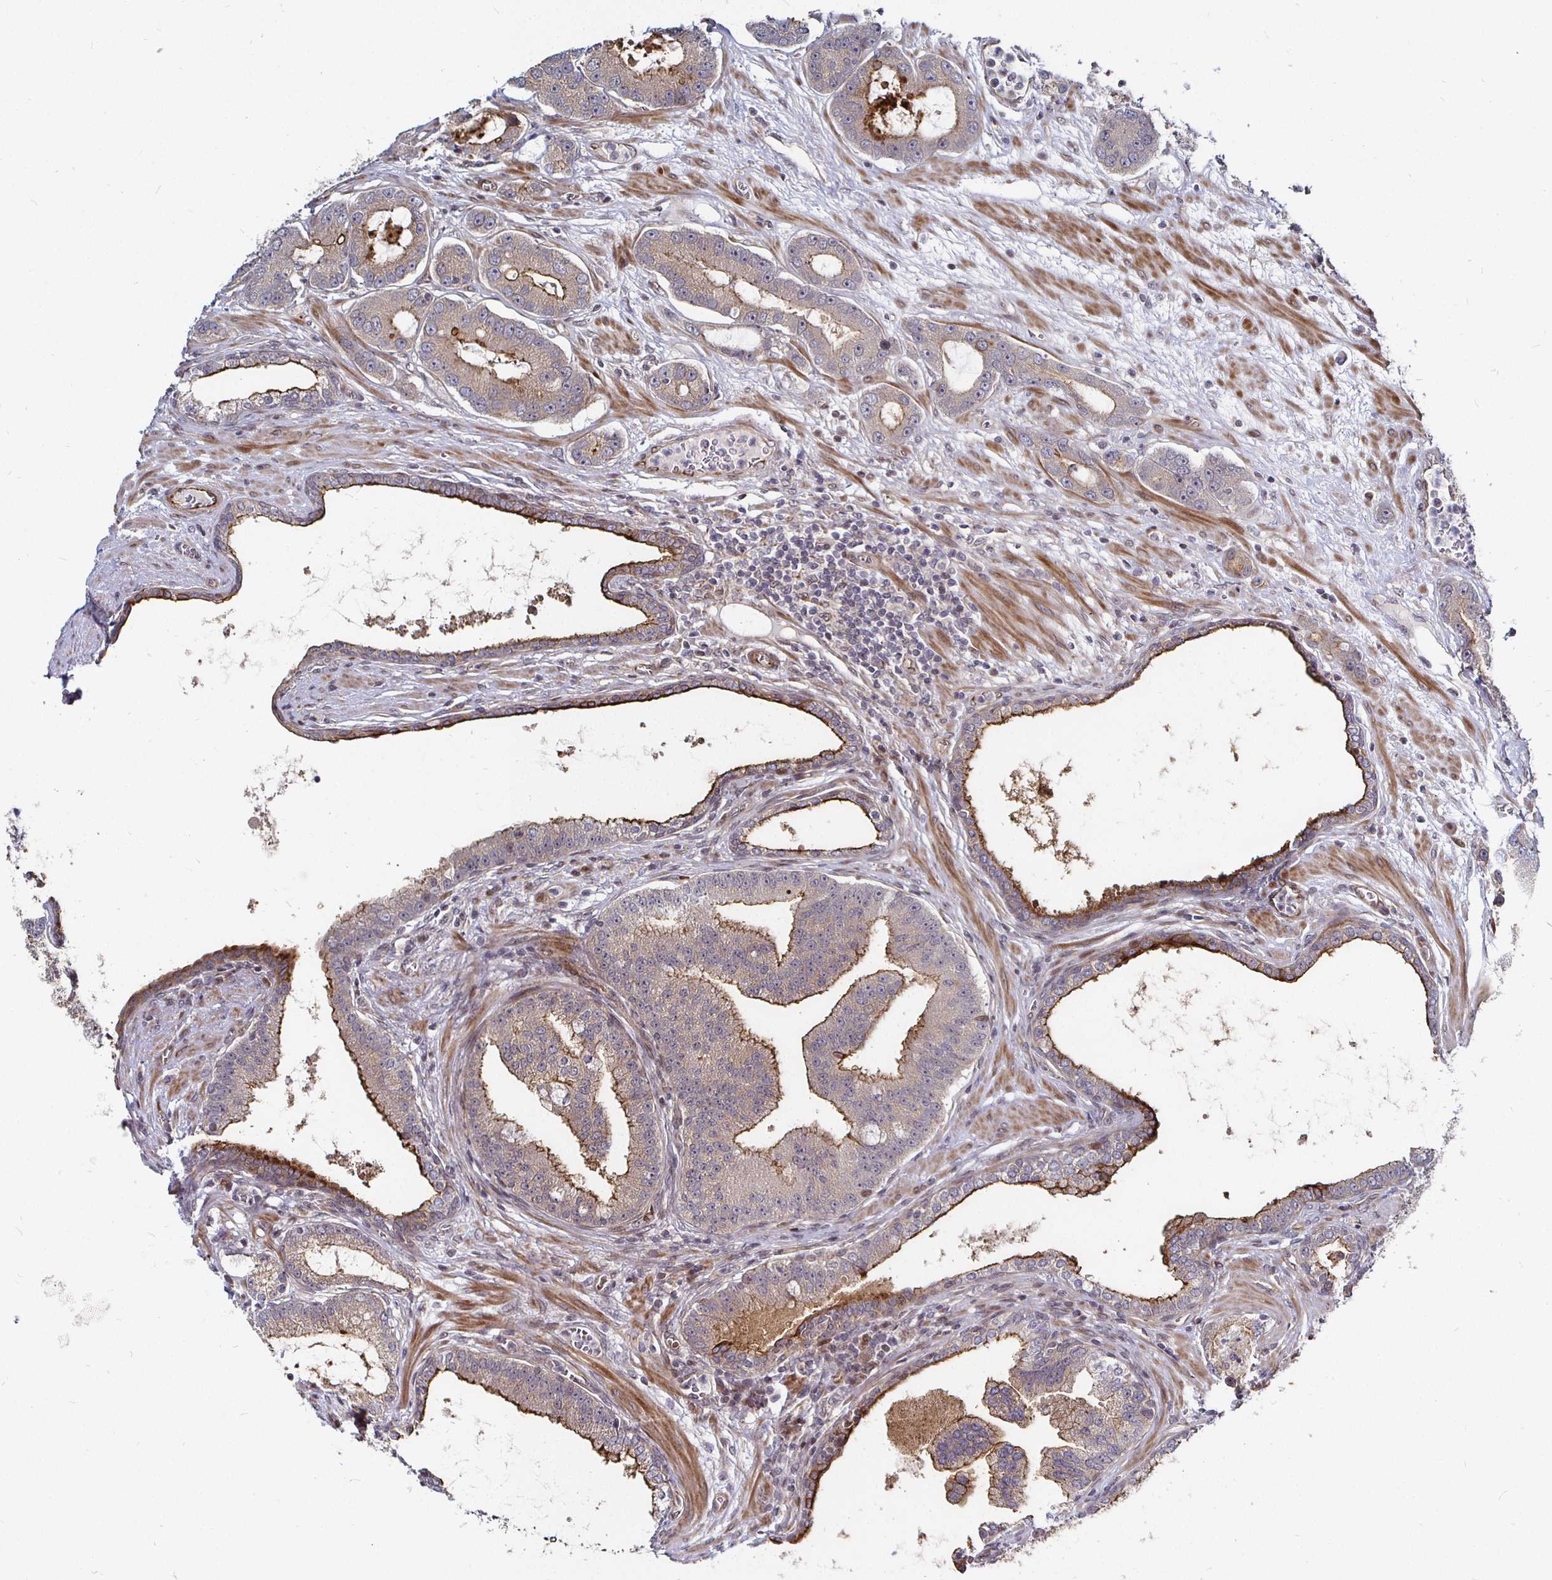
{"staining": {"intensity": "moderate", "quantity": "25%-75%", "location": "cytoplasmic/membranous"}, "tissue": "prostate cancer", "cell_type": "Tumor cells", "image_type": "cancer", "snomed": [{"axis": "morphology", "description": "Adenocarcinoma, High grade"}, {"axis": "topography", "description": "Prostate"}], "caption": "DAB (3,3'-diaminobenzidine) immunohistochemical staining of prostate adenocarcinoma (high-grade) displays moderate cytoplasmic/membranous protein expression in approximately 25%-75% of tumor cells.", "gene": "TBKBP1", "patient": {"sex": "male", "age": 65}}